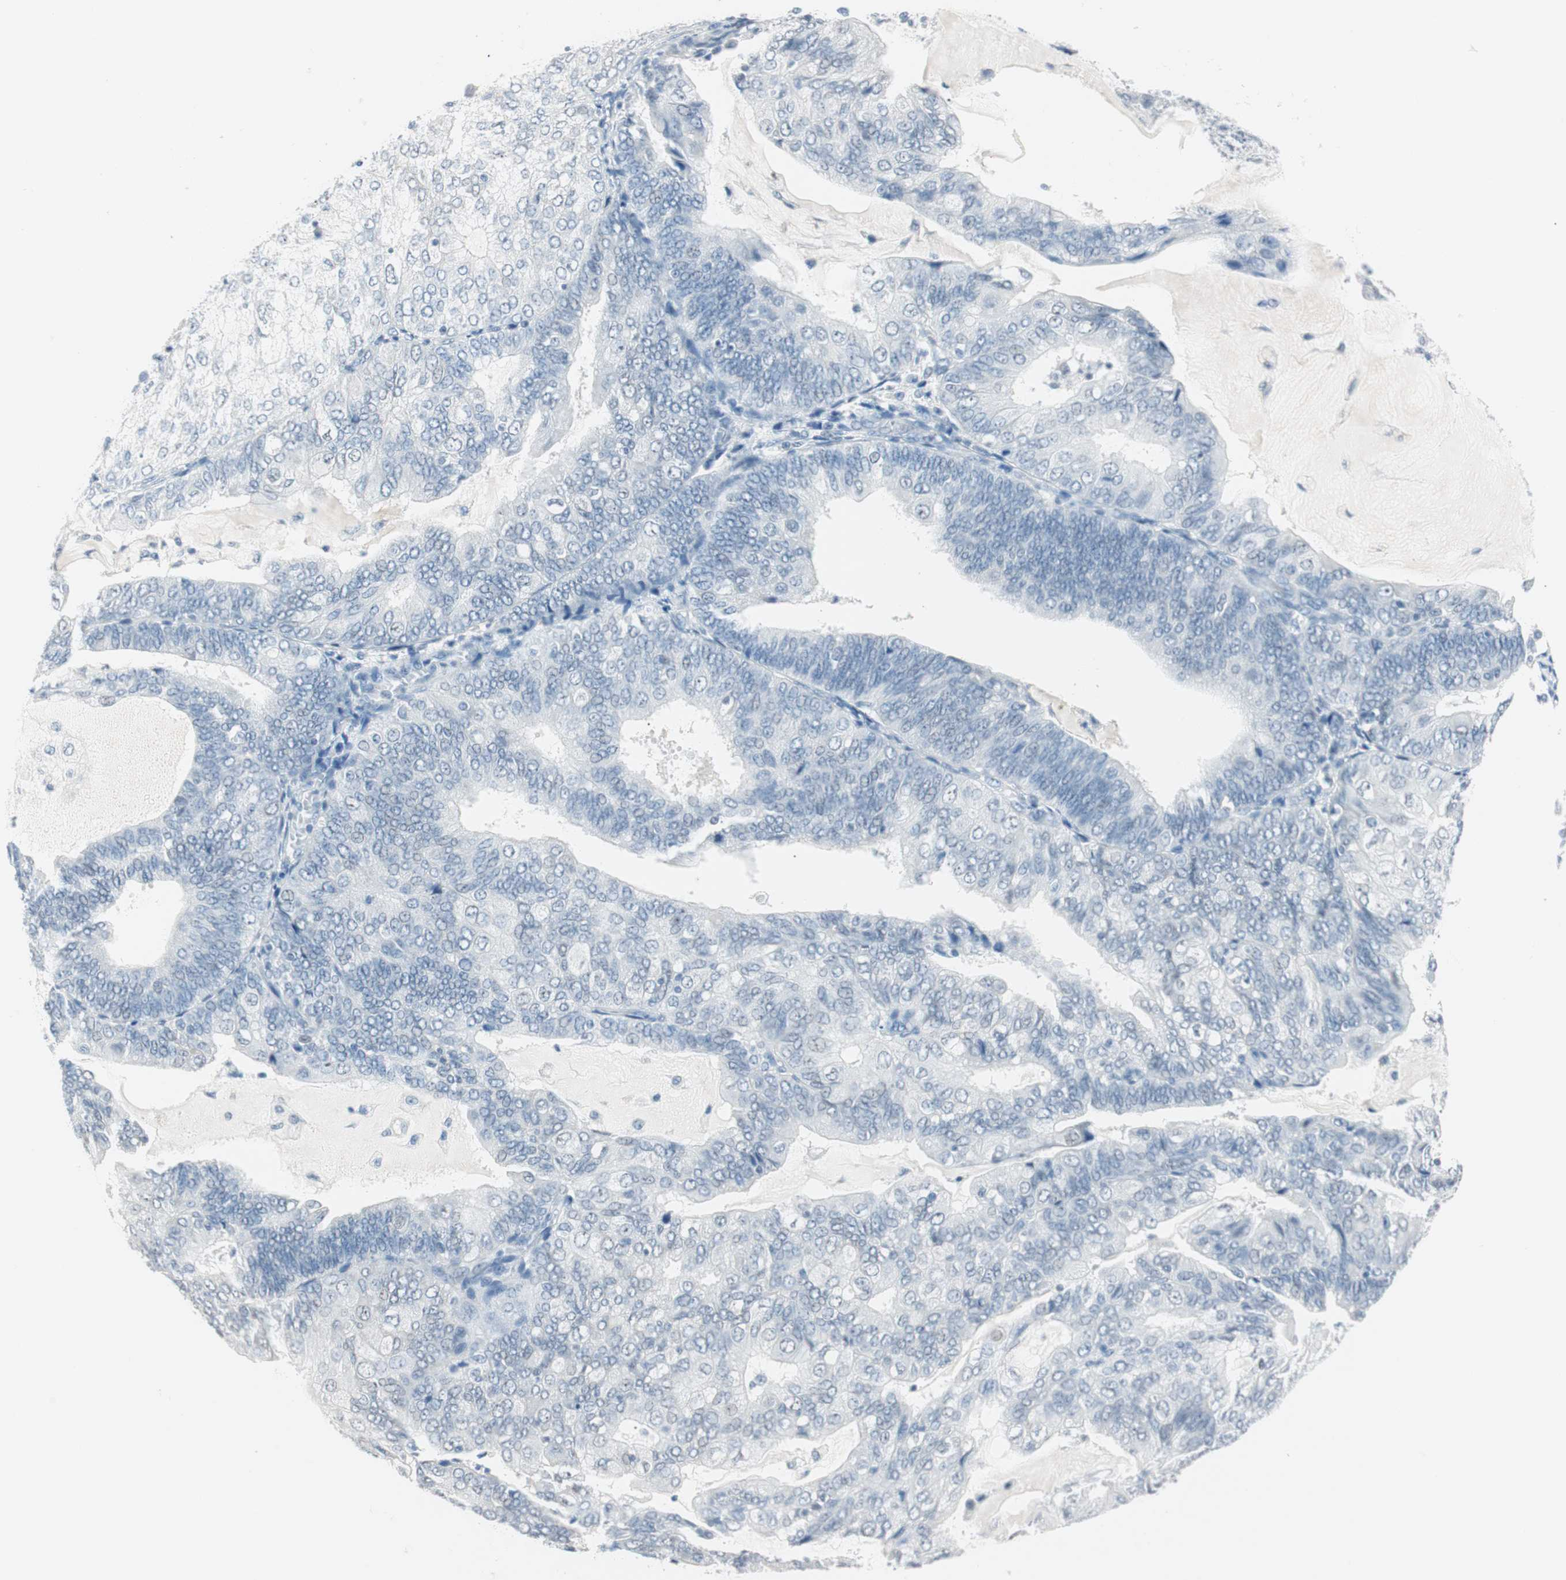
{"staining": {"intensity": "negative", "quantity": "none", "location": "none"}, "tissue": "endometrial cancer", "cell_type": "Tumor cells", "image_type": "cancer", "snomed": [{"axis": "morphology", "description": "Adenocarcinoma, NOS"}, {"axis": "topography", "description": "Endometrium"}], "caption": "Endometrial adenocarcinoma was stained to show a protein in brown. There is no significant expression in tumor cells. (Brightfield microscopy of DAB (3,3'-diaminobenzidine) IHC at high magnification).", "gene": "HOXB13", "patient": {"sex": "female", "age": 81}}